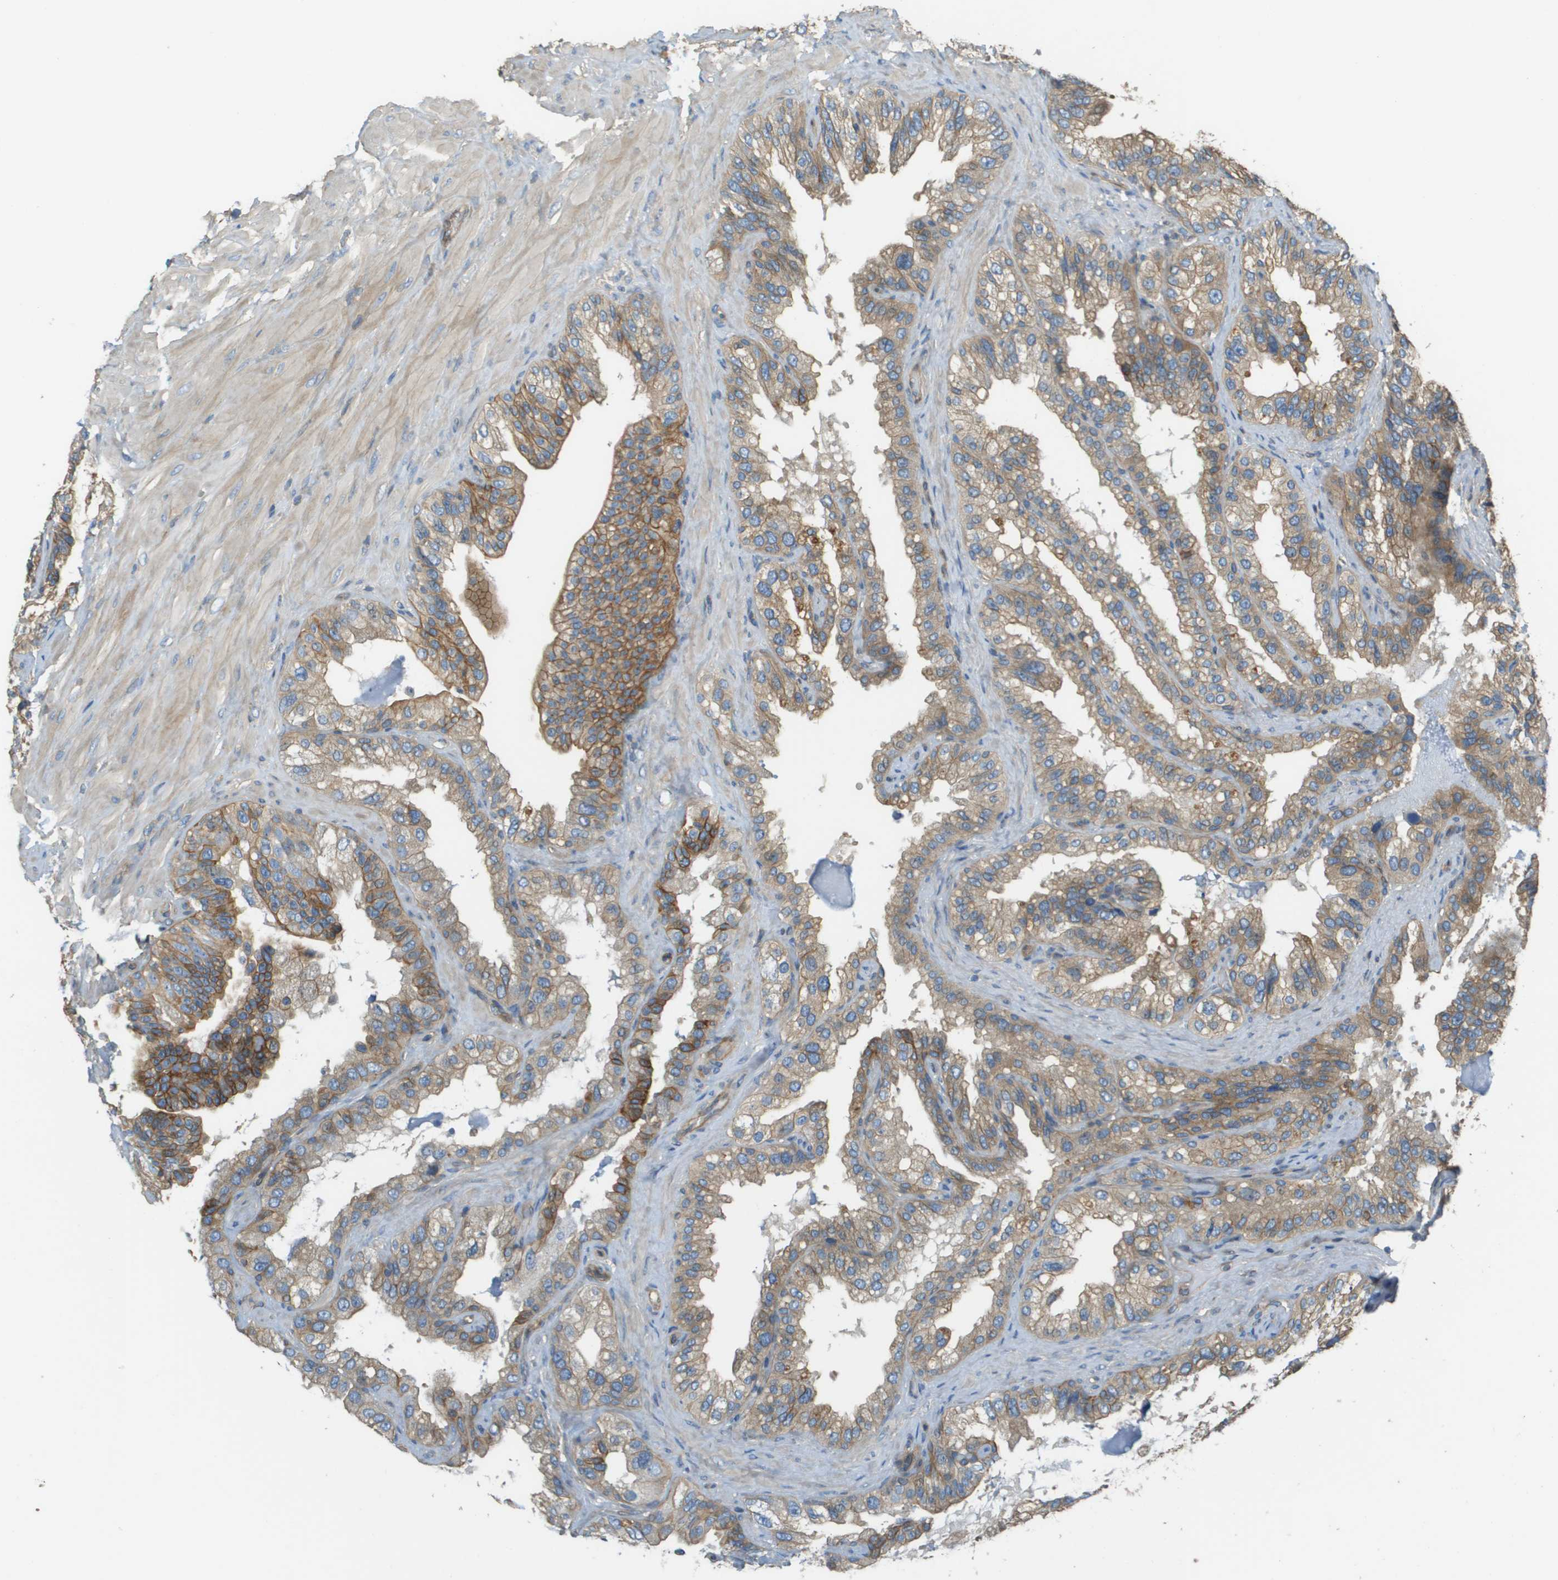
{"staining": {"intensity": "moderate", "quantity": ">75%", "location": "cytoplasmic/membranous"}, "tissue": "seminal vesicle", "cell_type": "Glandular cells", "image_type": "normal", "snomed": [{"axis": "morphology", "description": "Normal tissue, NOS"}, {"axis": "topography", "description": "Seminal veicle"}], "caption": "Glandular cells reveal medium levels of moderate cytoplasmic/membranous positivity in approximately >75% of cells in benign human seminal vesicle.", "gene": "DNAJB11", "patient": {"sex": "male", "age": 68}}